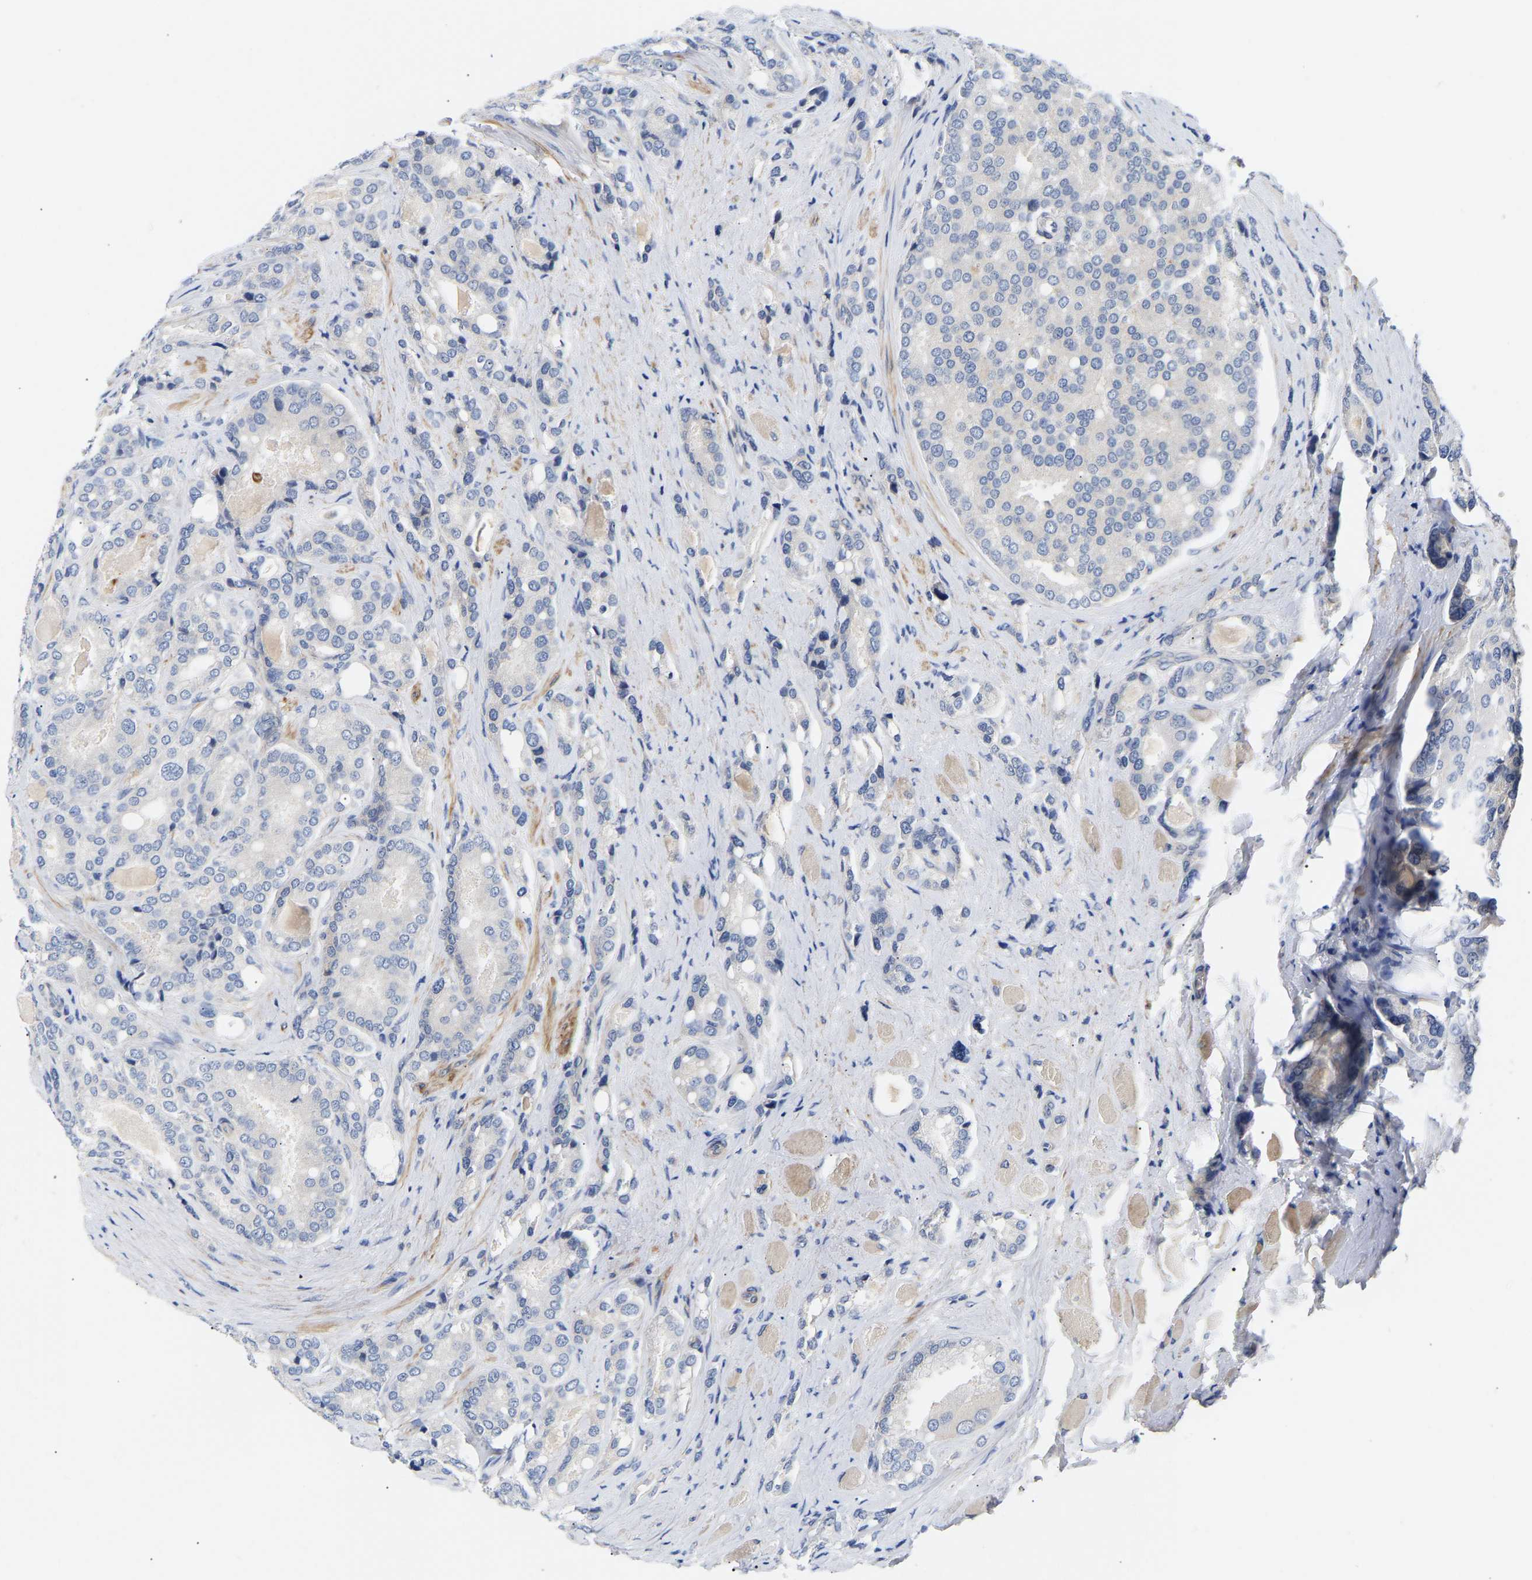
{"staining": {"intensity": "negative", "quantity": "none", "location": "none"}, "tissue": "prostate cancer", "cell_type": "Tumor cells", "image_type": "cancer", "snomed": [{"axis": "morphology", "description": "Adenocarcinoma, High grade"}, {"axis": "topography", "description": "Prostate"}], "caption": "This is a histopathology image of immunohistochemistry (IHC) staining of prostate cancer, which shows no expression in tumor cells. (Brightfield microscopy of DAB (3,3'-diaminobenzidine) immunohistochemistry at high magnification).", "gene": "KASH5", "patient": {"sex": "male", "age": 50}}